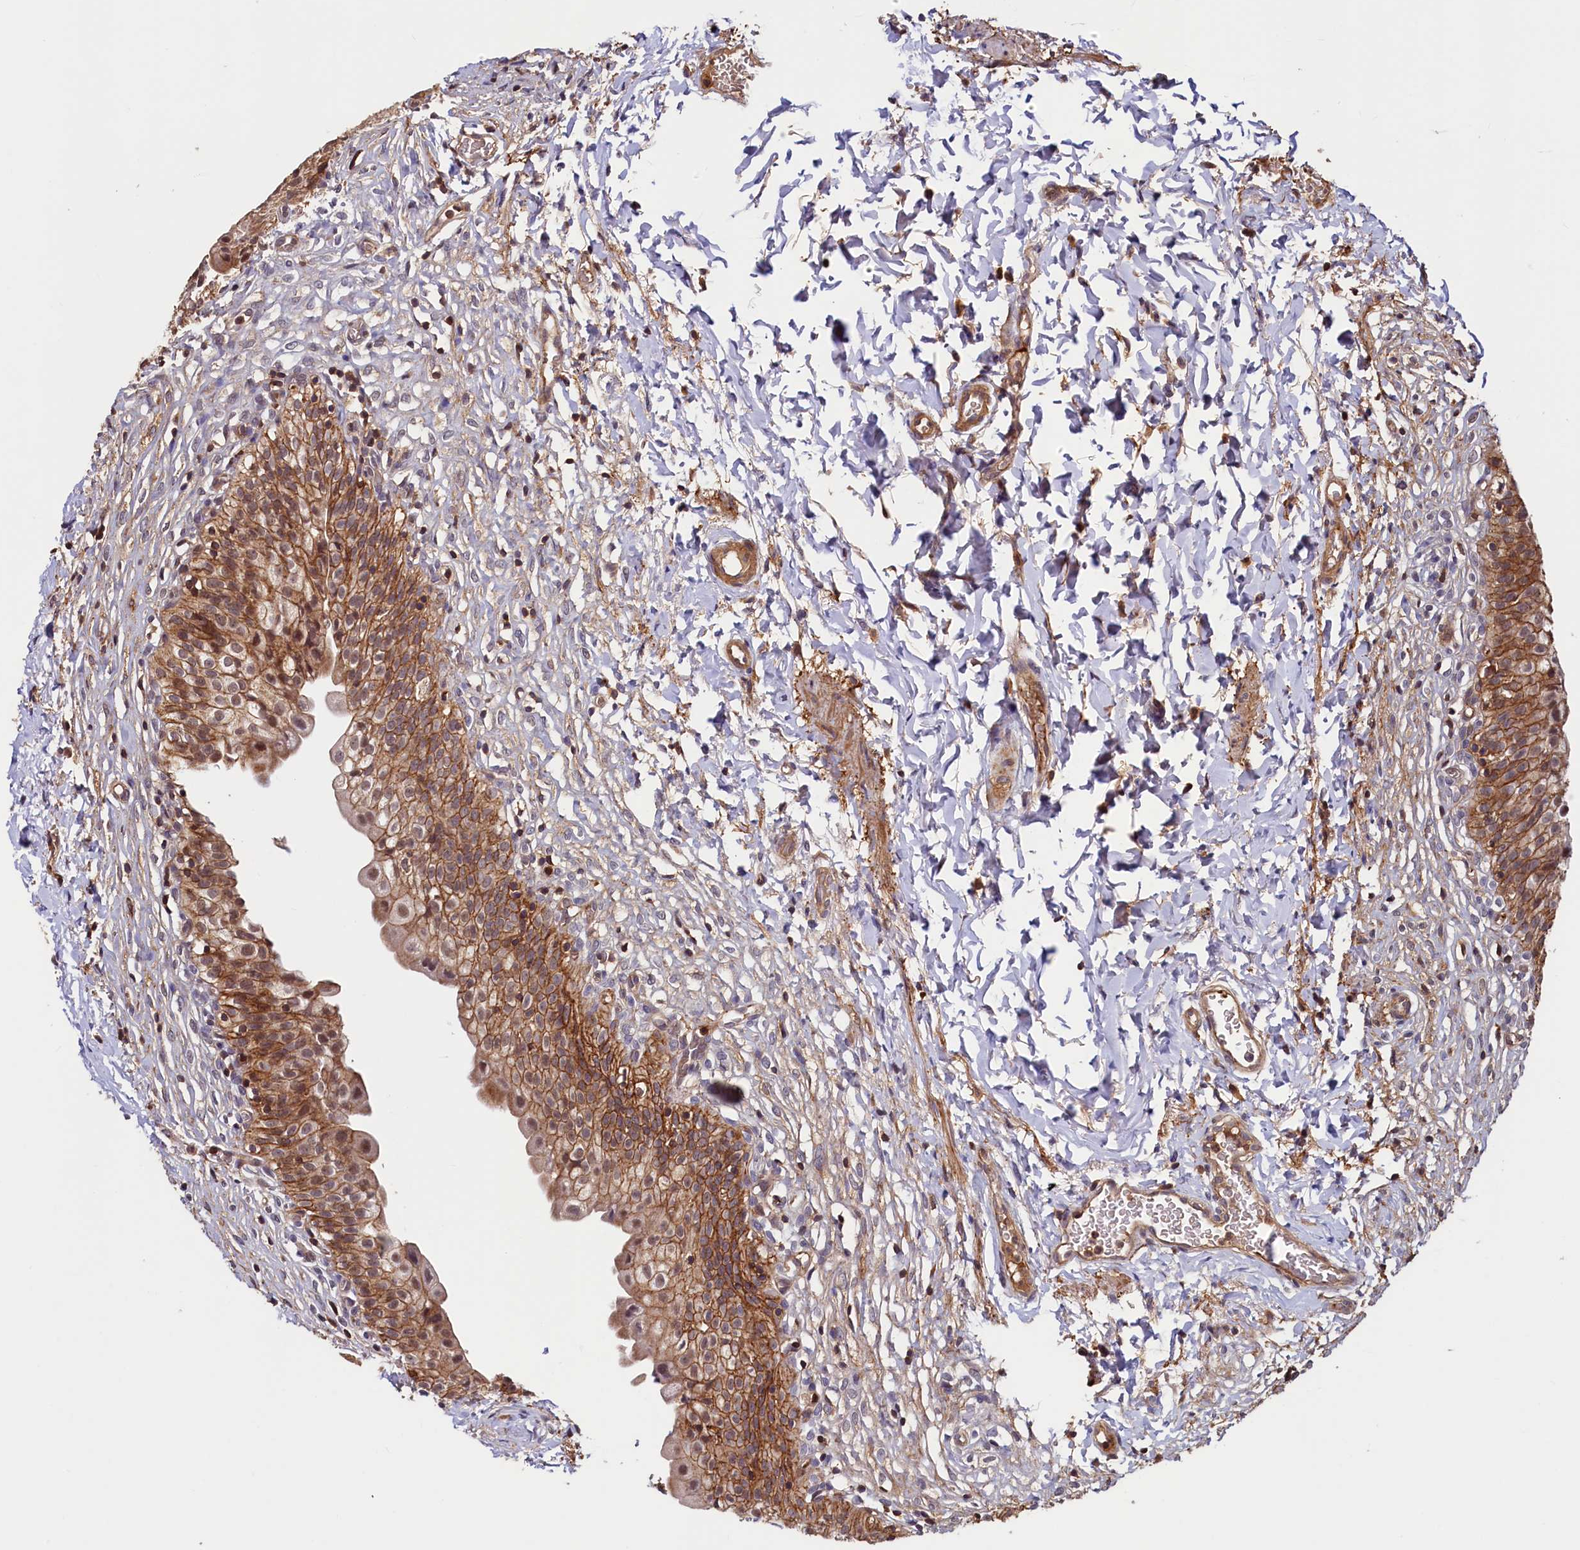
{"staining": {"intensity": "strong", "quantity": ">75%", "location": "cytoplasmic/membranous,nuclear"}, "tissue": "urinary bladder", "cell_type": "Urothelial cells", "image_type": "normal", "snomed": [{"axis": "morphology", "description": "Normal tissue, NOS"}, {"axis": "topography", "description": "Urinary bladder"}], "caption": "Normal urinary bladder demonstrates strong cytoplasmic/membranous,nuclear expression in about >75% of urothelial cells (Brightfield microscopy of DAB IHC at high magnification)..", "gene": "DUOXA1", "patient": {"sex": "male", "age": 55}}